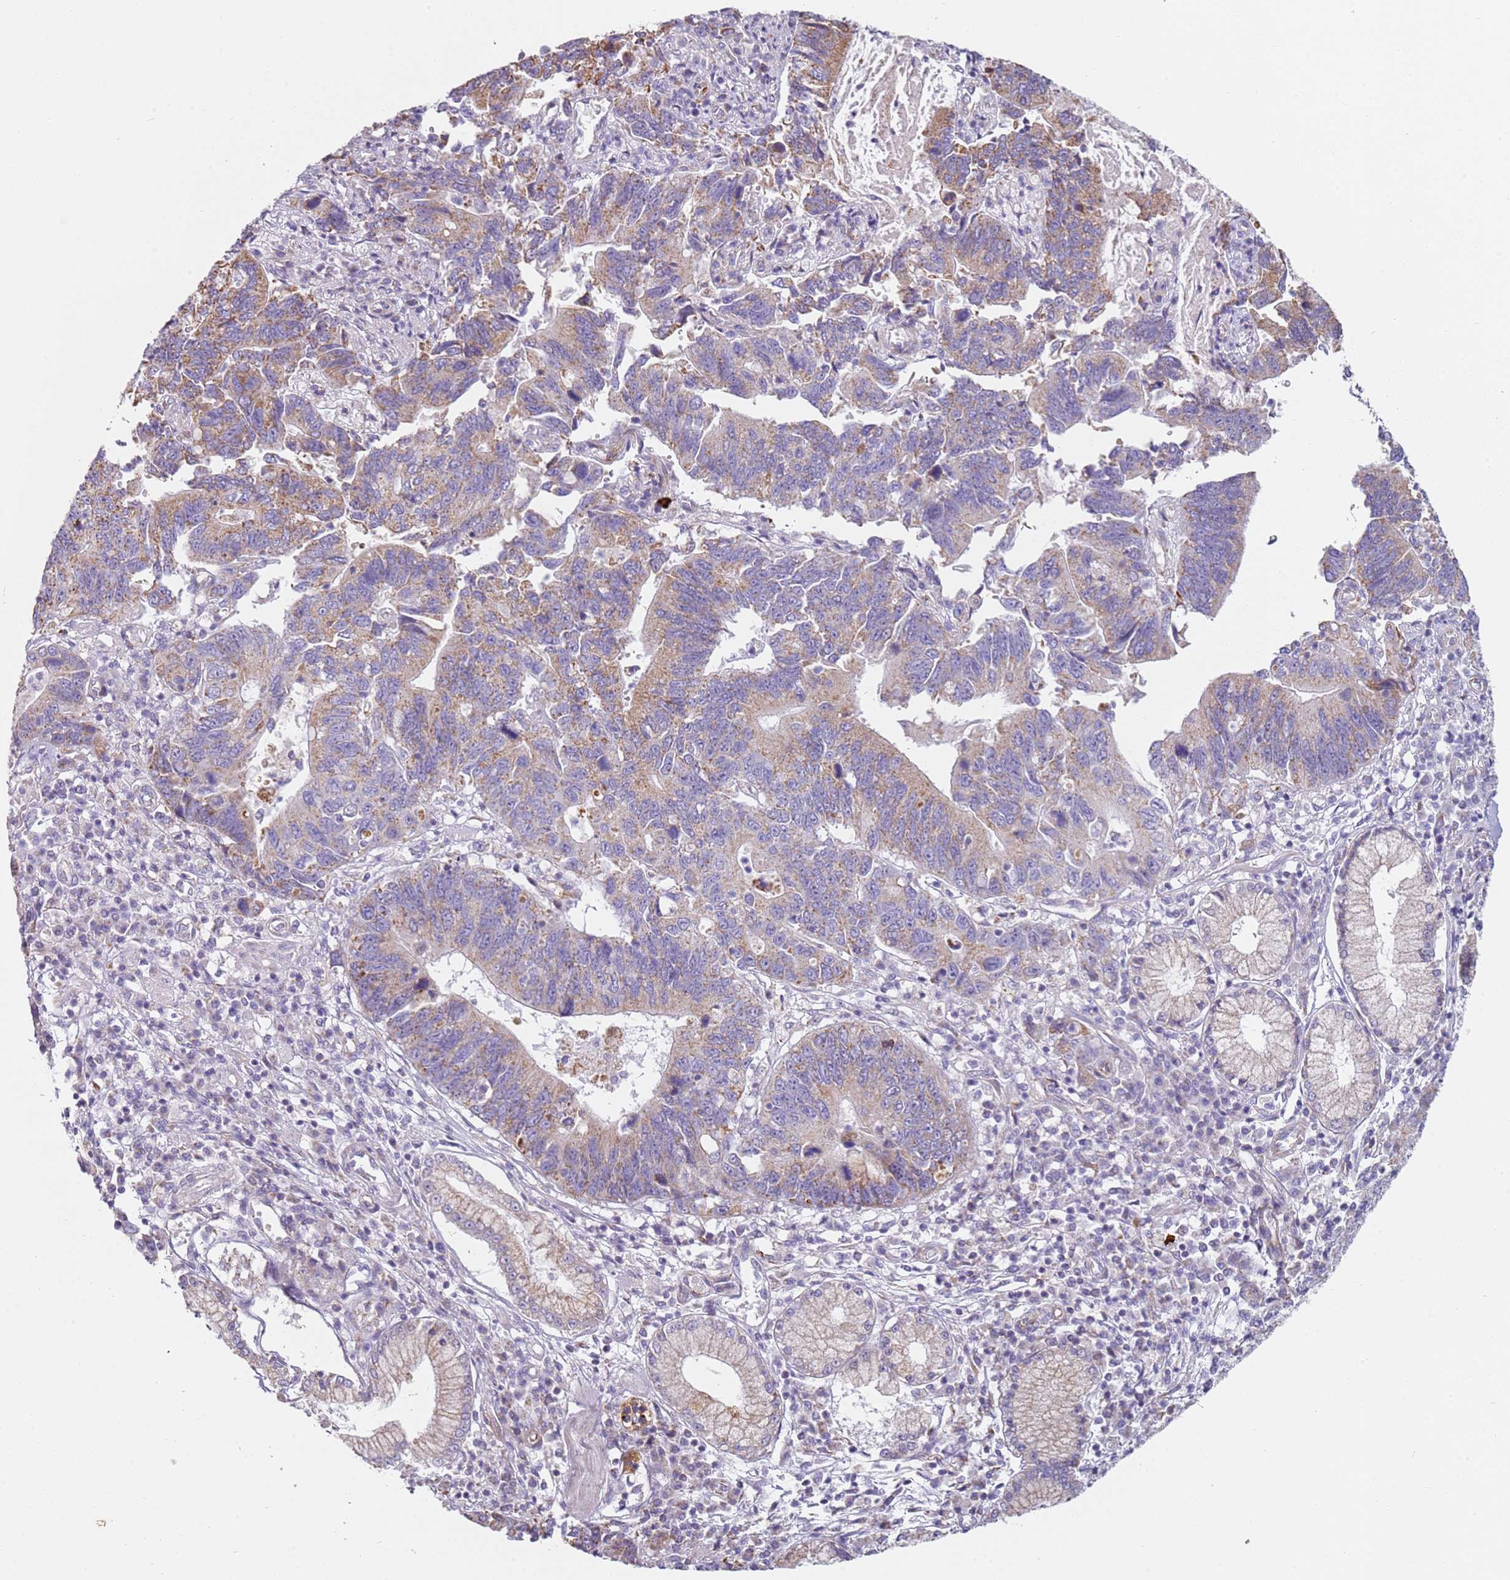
{"staining": {"intensity": "moderate", "quantity": ">75%", "location": "cytoplasmic/membranous"}, "tissue": "stomach cancer", "cell_type": "Tumor cells", "image_type": "cancer", "snomed": [{"axis": "morphology", "description": "Adenocarcinoma, NOS"}, {"axis": "topography", "description": "Stomach"}], "caption": "Immunohistochemical staining of adenocarcinoma (stomach) reveals medium levels of moderate cytoplasmic/membranous protein positivity in approximately >75% of tumor cells. (DAB = brown stain, brightfield microscopy at high magnification).", "gene": "ALS2", "patient": {"sex": "male", "age": 59}}